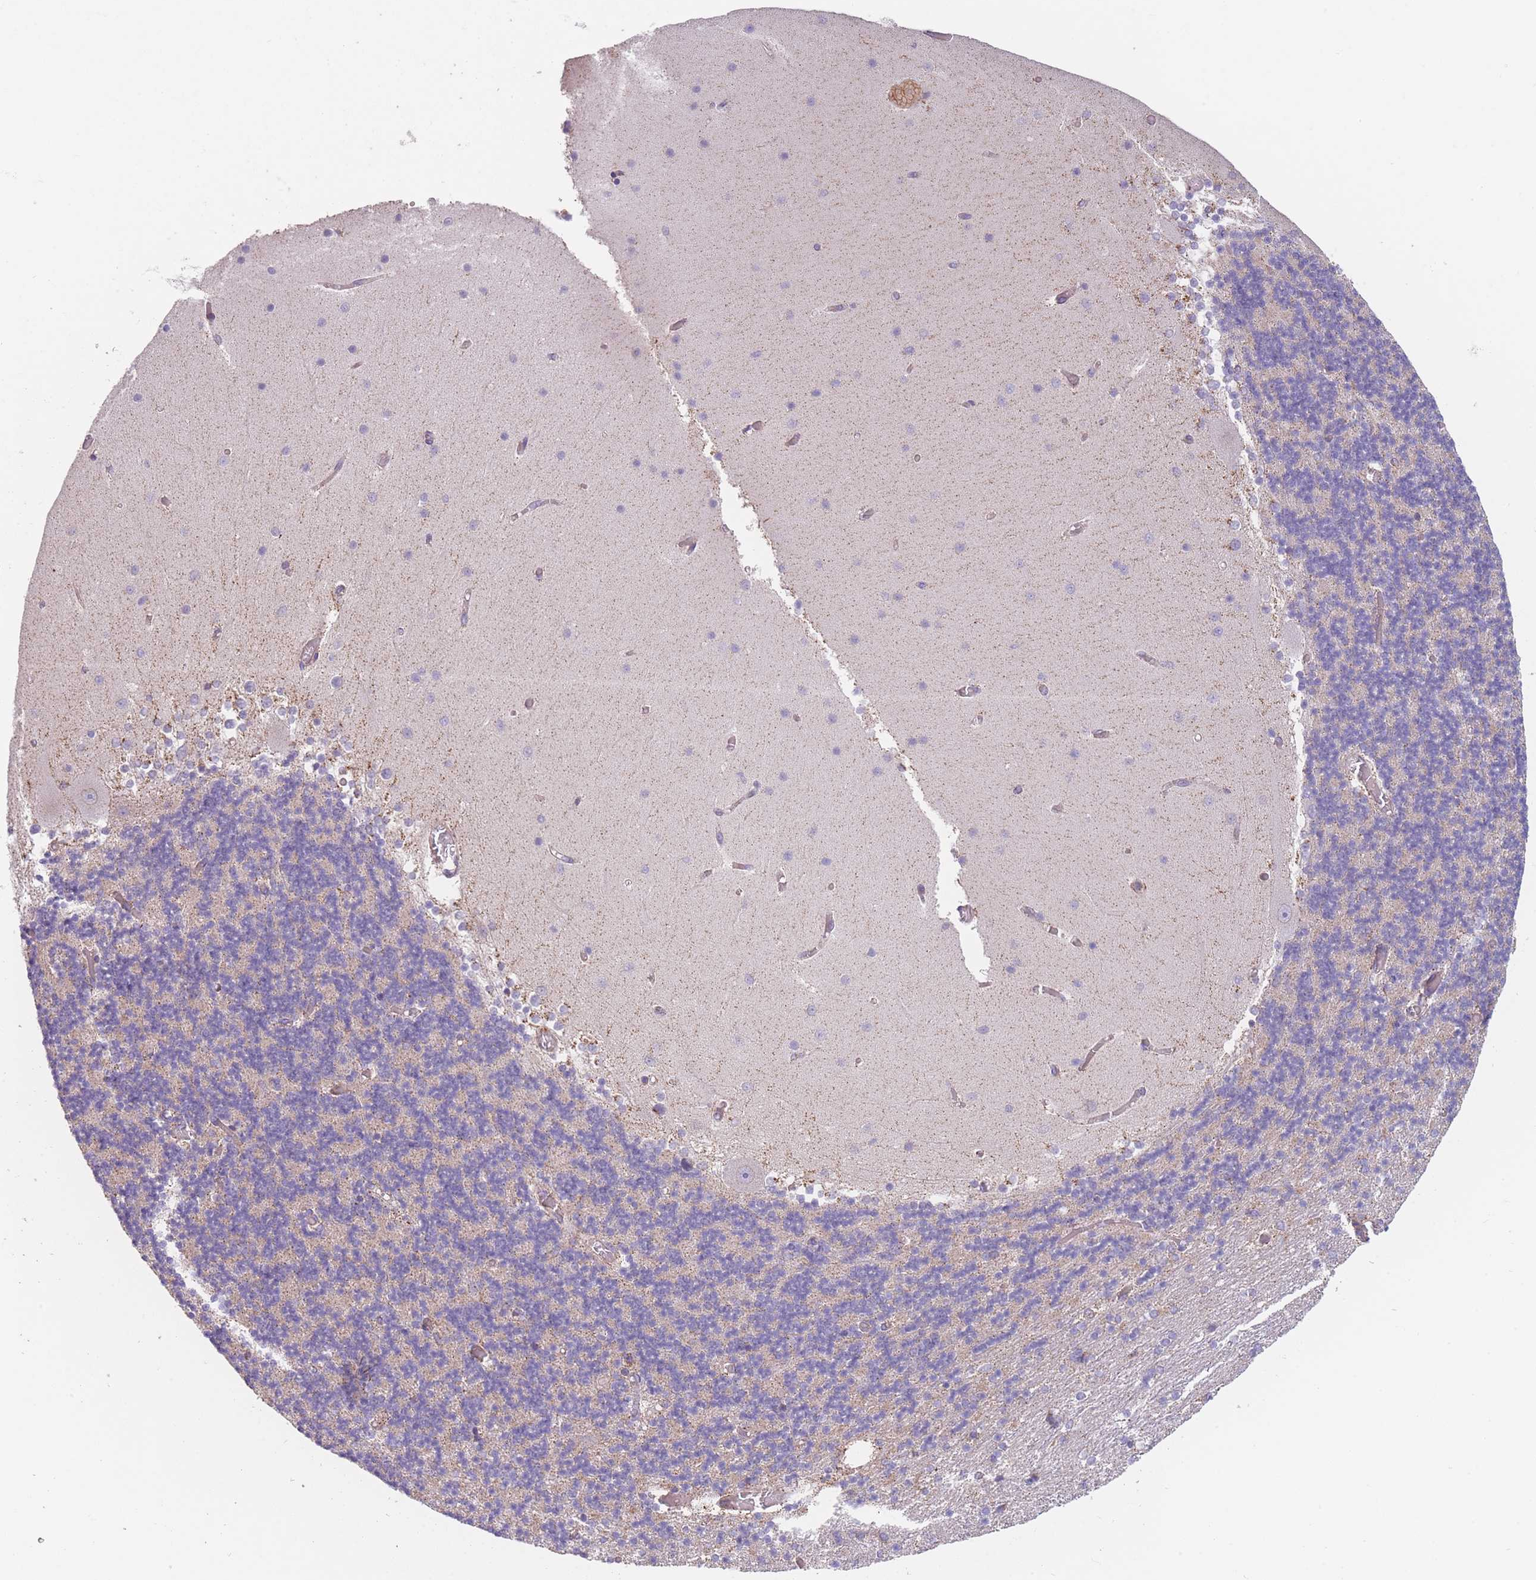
{"staining": {"intensity": "negative", "quantity": "none", "location": "none"}, "tissue": "cerebellum", "cell_type": "Cells in granular layer", "image_type": "normal", "snomed": [{"axis": "morphology", "description": "Normal tissue, NOS"}, {"axis": "topography", "description": "Cerebellum"}], "caption": "The image demonstrates no staining of cells in granular layer in unremarkable cerebellum. Nuclei are stained in blue.", "gene": "SMPD4", "patient": {"sex": "female", "age": 28}}